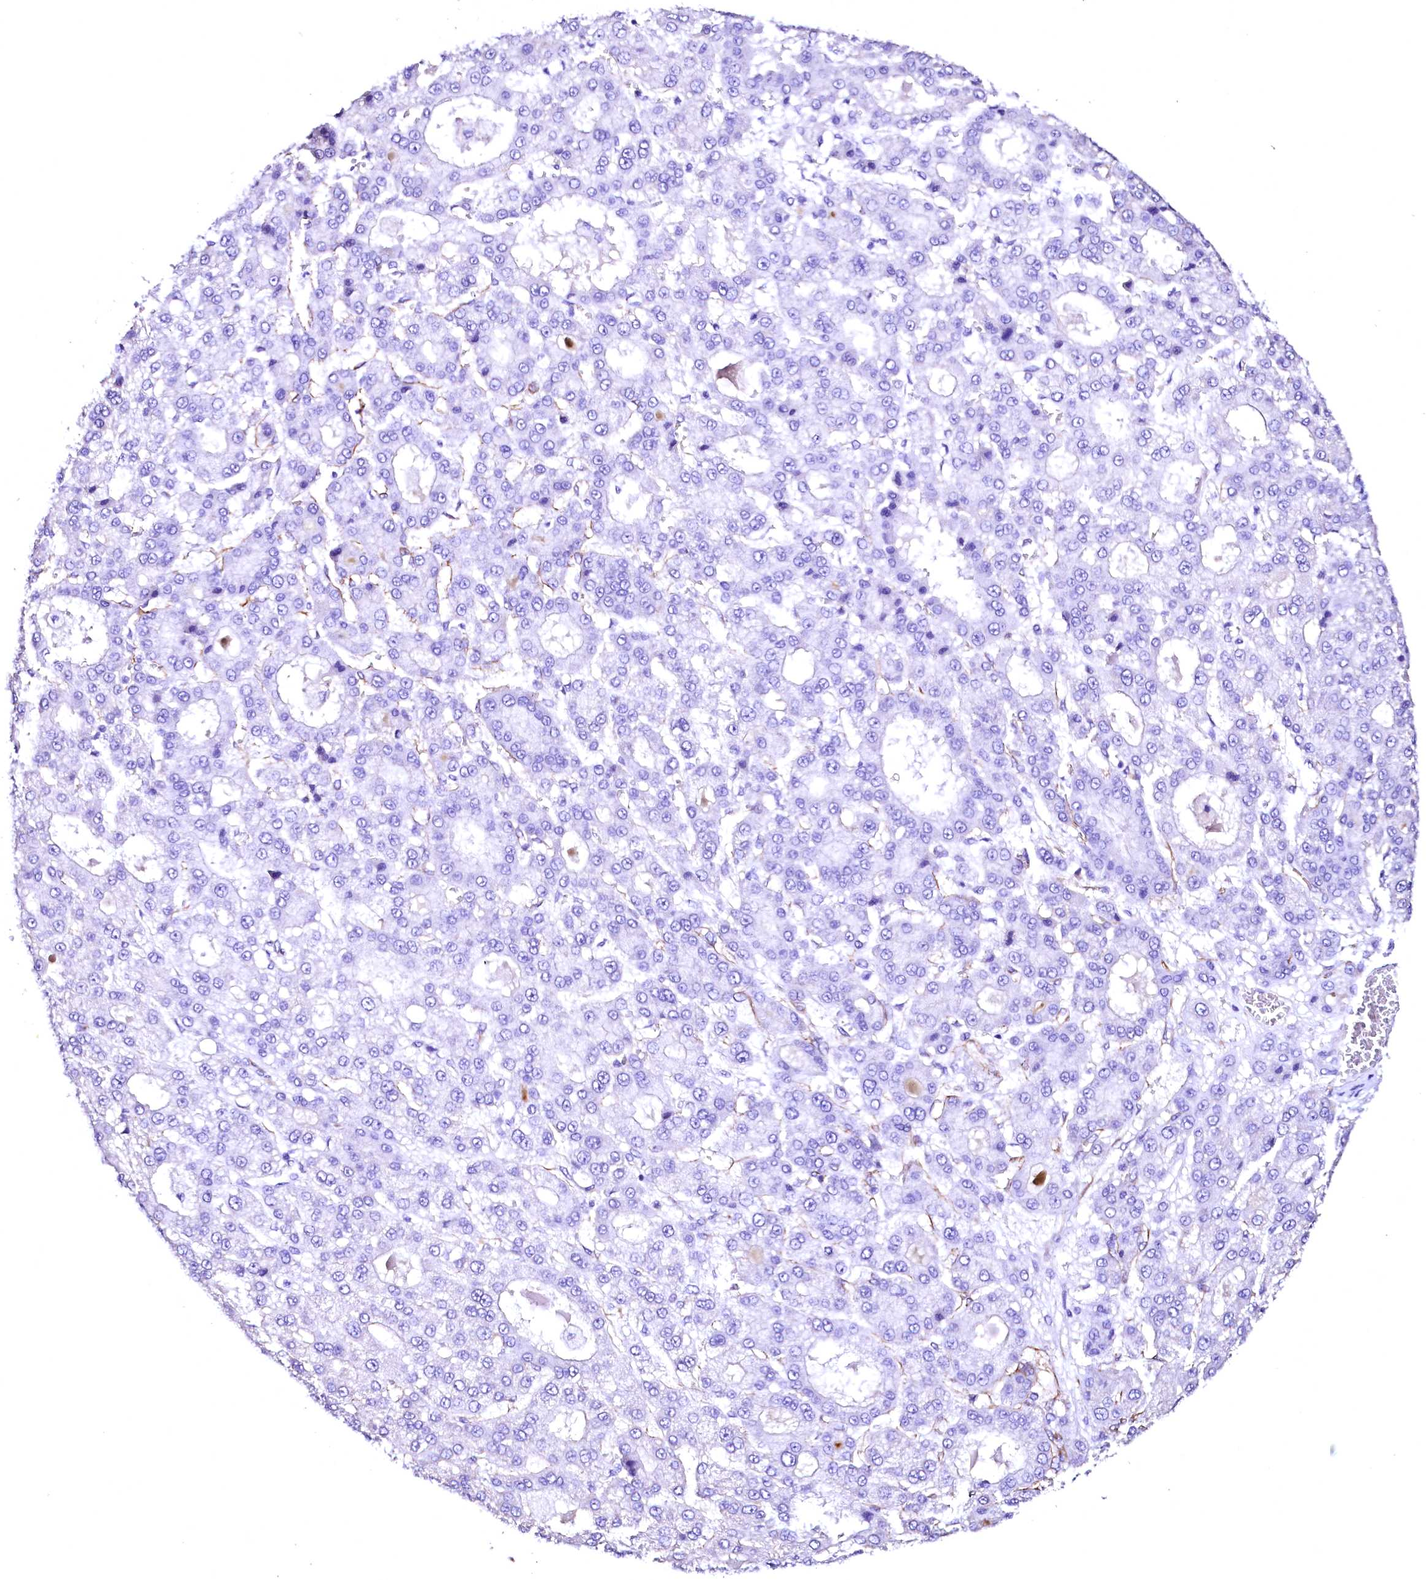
{"staining": {"intensity": "negative", "quantity": "none", "location": "none"}, "tissue": "liver cancer", "cell_type": "Tumor cells", "image_type": "cancer", "snomed": [{"axis": "morphology", "description": "Carcinoma, Hepatocellular, NOS"}, {"axis": "topography", "description": "Liver"}], "caption": "Tumor cells are negative for protein expression in human liver cancer.", "gene": "SFR1", "patient": {"sex": "male", "age": 70}}